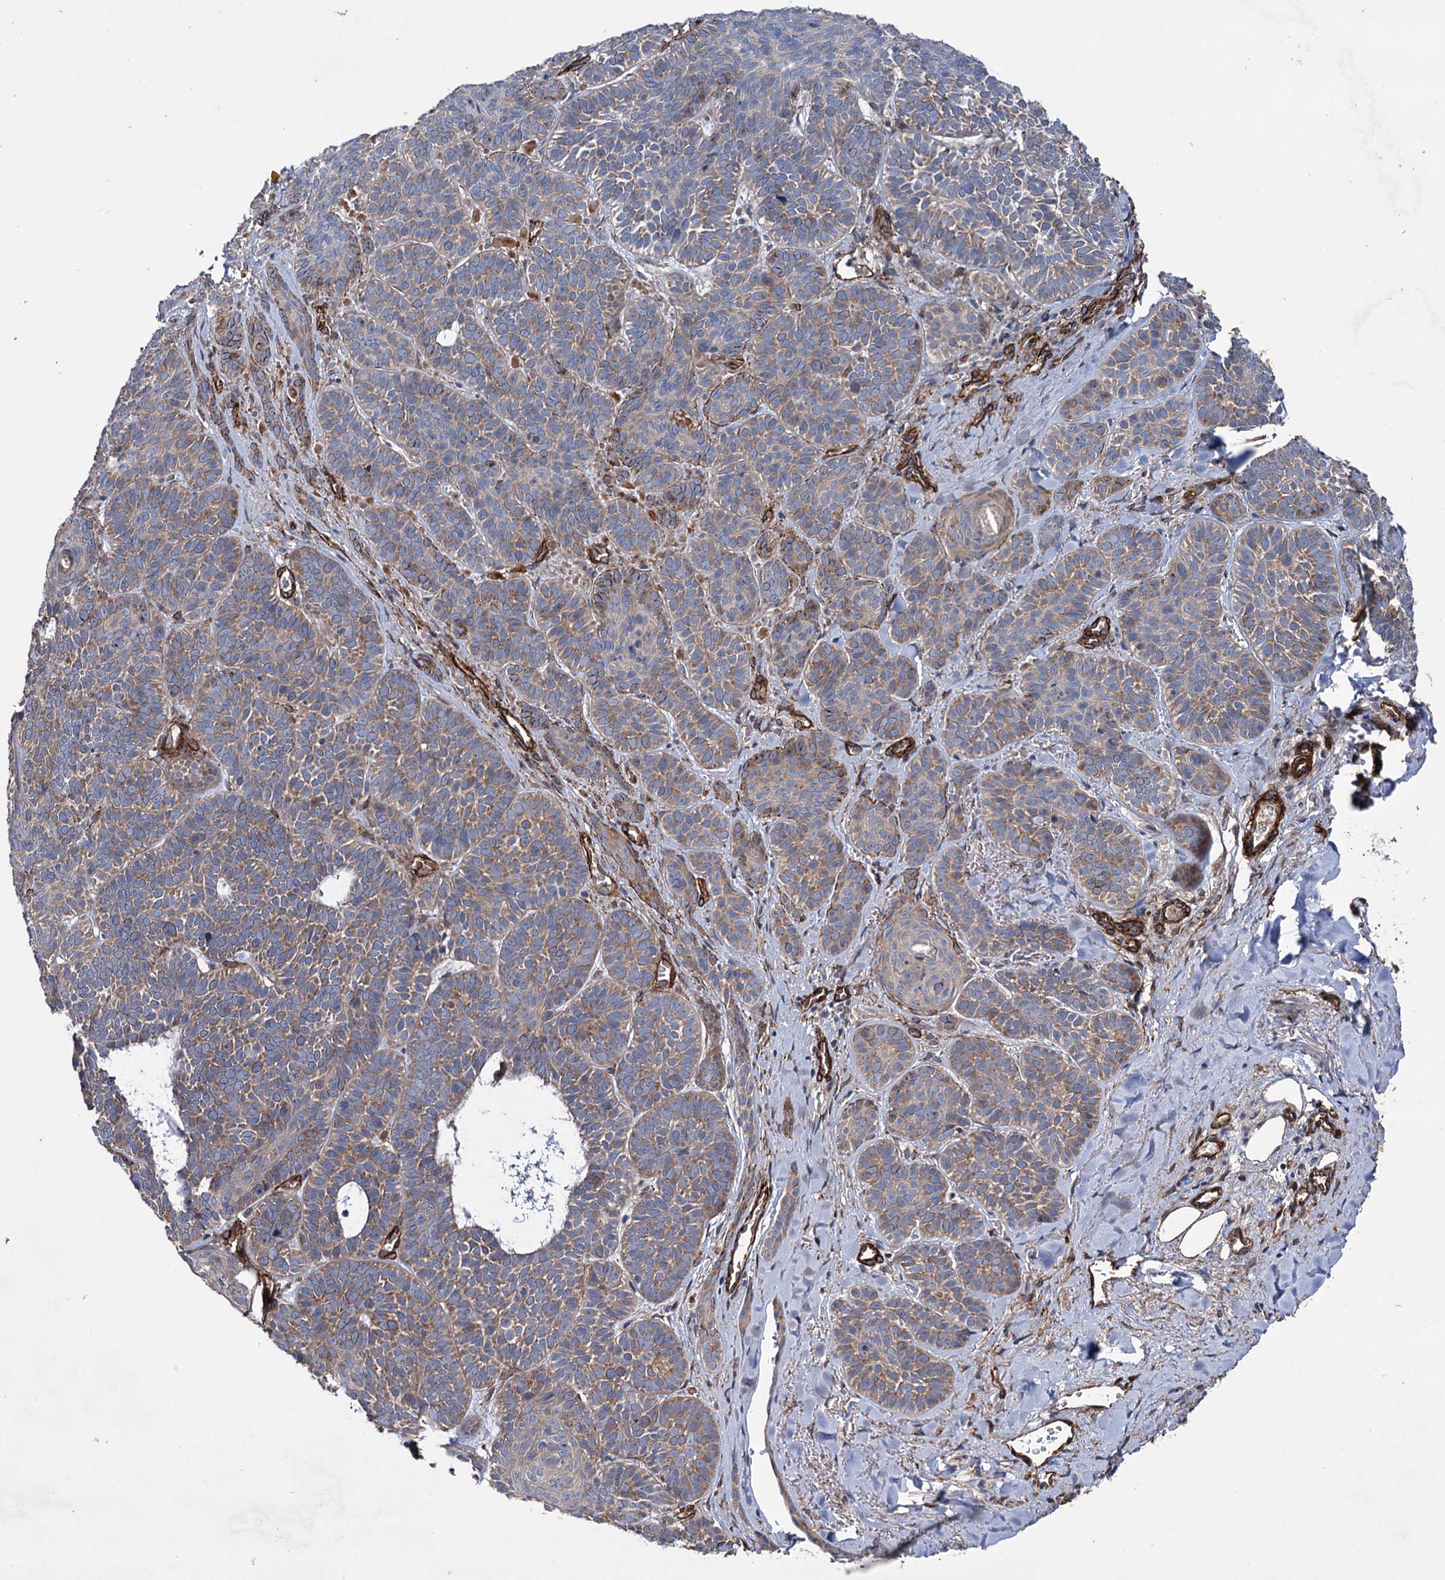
{"staining": {"intensity": "weak", "quantity": ">75%", "location": "cytoplasmic/membranous"}, "tissue": "skin cancer", "cell_type": "Tumor cells", "image_type": "cancer", "snomed": [{"axis": "morphology", "description": "Basal cell carcinoma"}, {"axis": "topography", "description": "Skin"}], "caption": "This is an image of immunohistochemistry staining of basal cell carcinoma (skin), which shows weak expression in the cytoplasmic/membranous of tumor cells.", "gene": "SPATS2", "patient": {"sex": "male", "age": 85}}